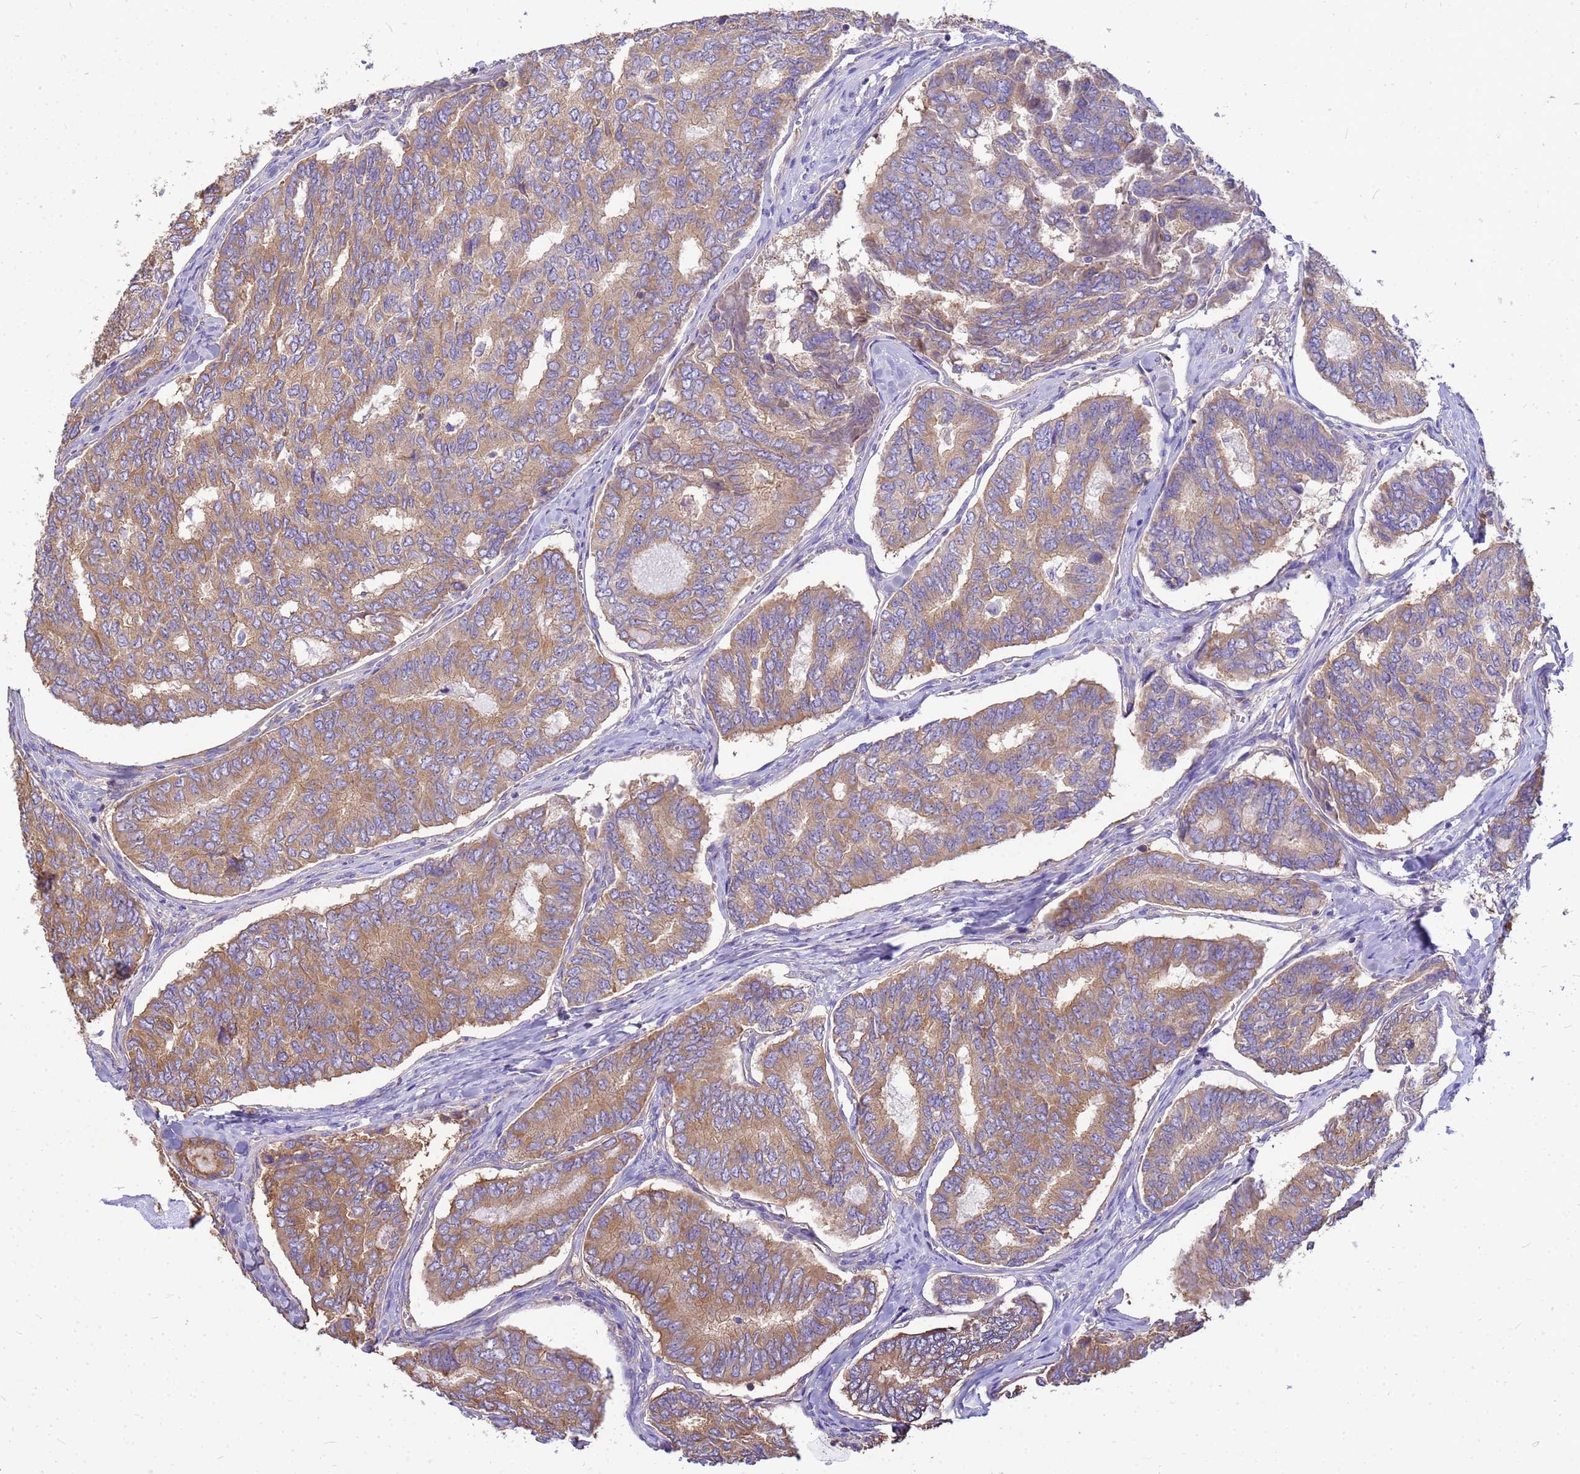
{"staining": {"intensity": "moderate", "quantity": ">75%", "location": "cytoplasmic/membranous"}, "tissue": "thyroid cancer", "cell_type": "Tumor cells", "image_type": "cancer", "snomed": [{"axis": "morphology", "description": "Papillary adenocarcinoma, NOS"}, {"axis": "topography", "description": "Thyroid gland"}], "caption": "The histopathology image demonstrates a brown stain indicating the presence of a protein in the cytoplasmic/membranous of tumor cells in papillary adenocarcinoma (thyroid).", "gene": "TUBB1", "patient": {"sex": "female", "age": 35}}